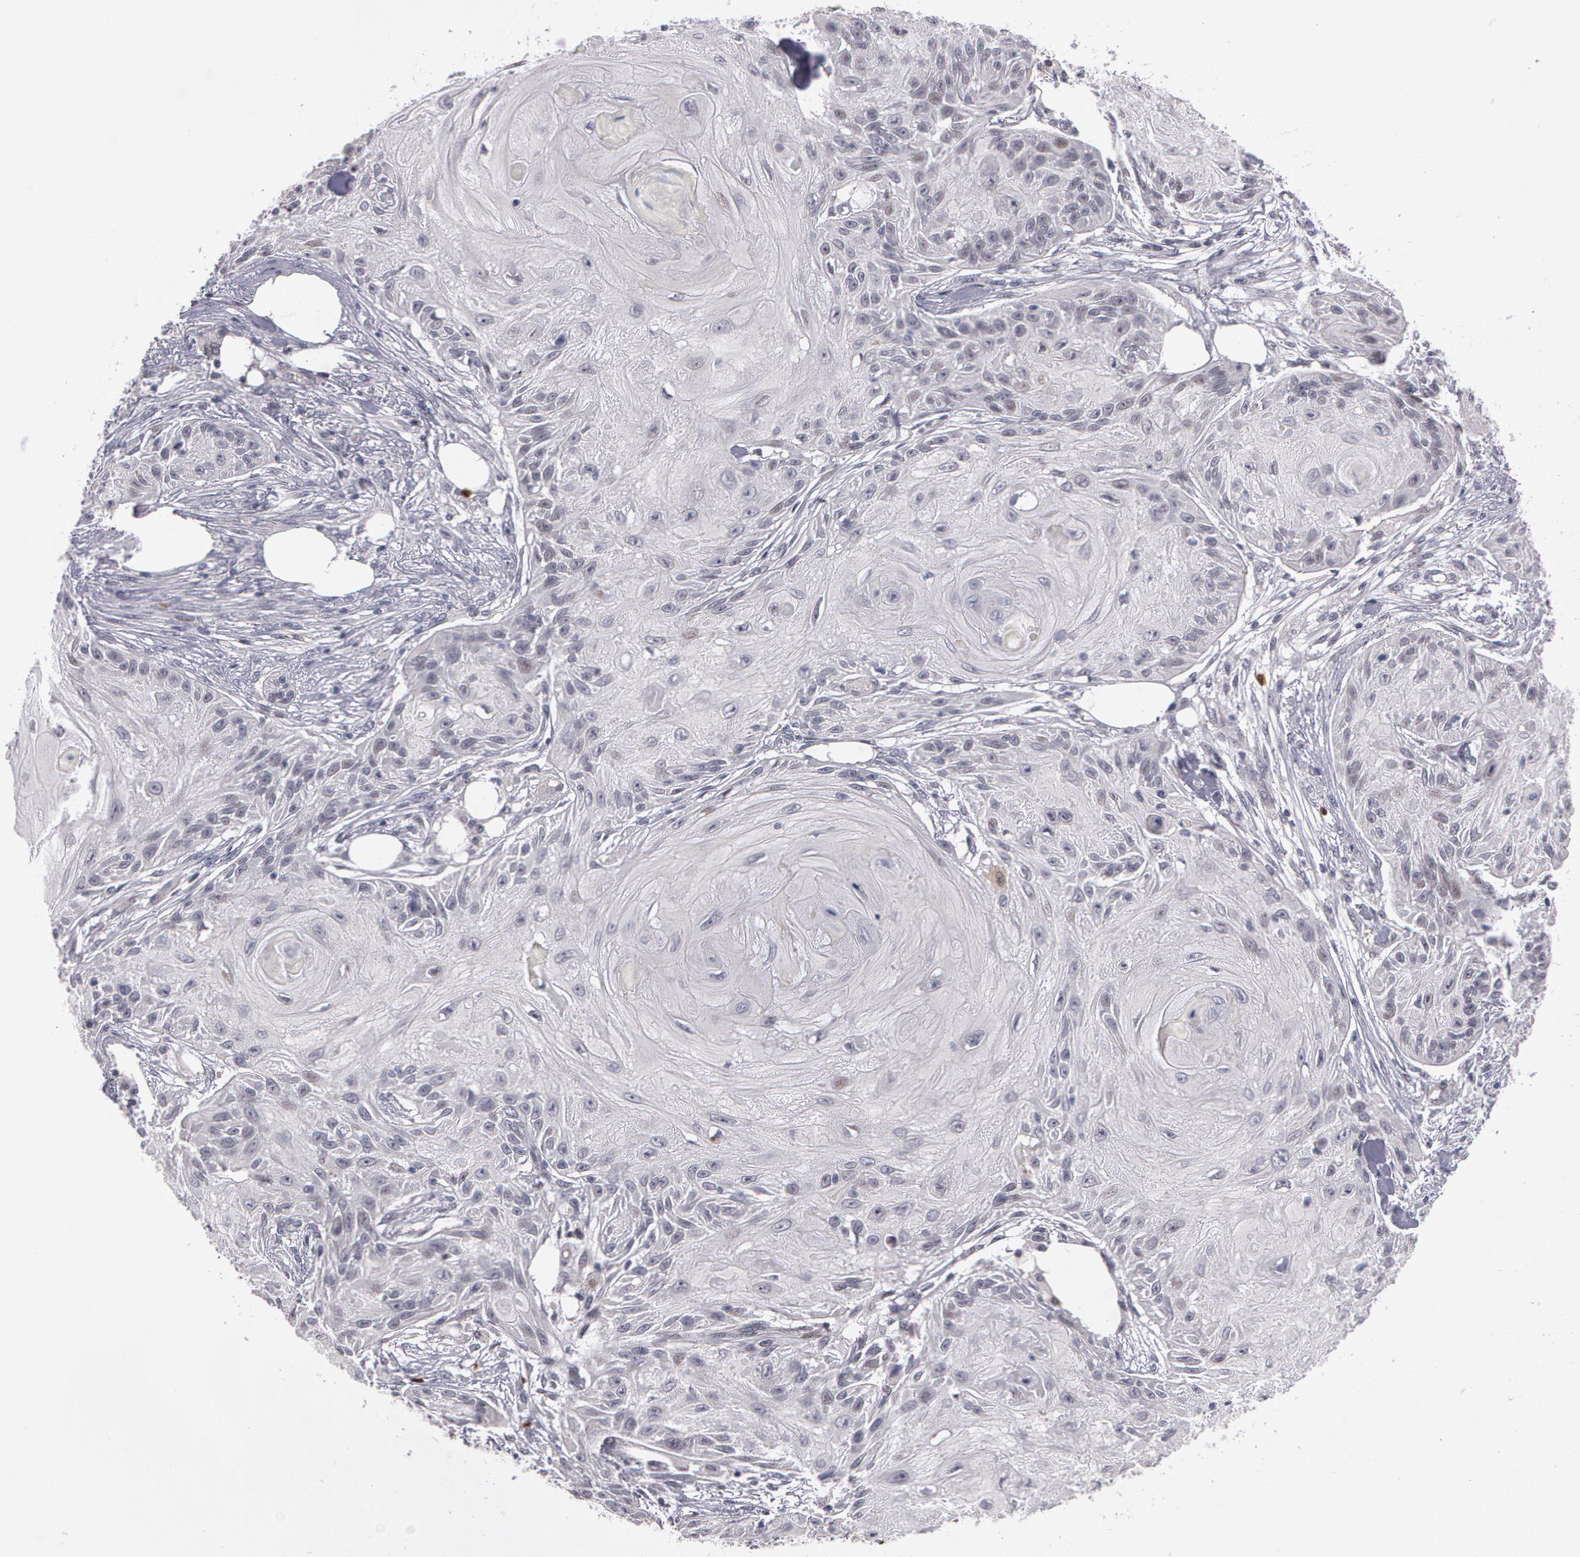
{"staining": {"intensity": "negative", "quantity": "none", "location": "none"}, "tissue": "skin cancer", "cell_type": "Tumor cells", "image_type": "cancer", "snomed": [{"axis": "morphology", "description": "Squamous cell carcinoma, NOS"}, {"axis": "topography", "description": "Skin"}], "caption": "High power microscopy image of an immunohistochemistry (IHC) image of skin cancer, revealing no significant expression in tumor cells.", "gene": "PRICKLE1", "patient": {"sex": "female", "age": 88}}